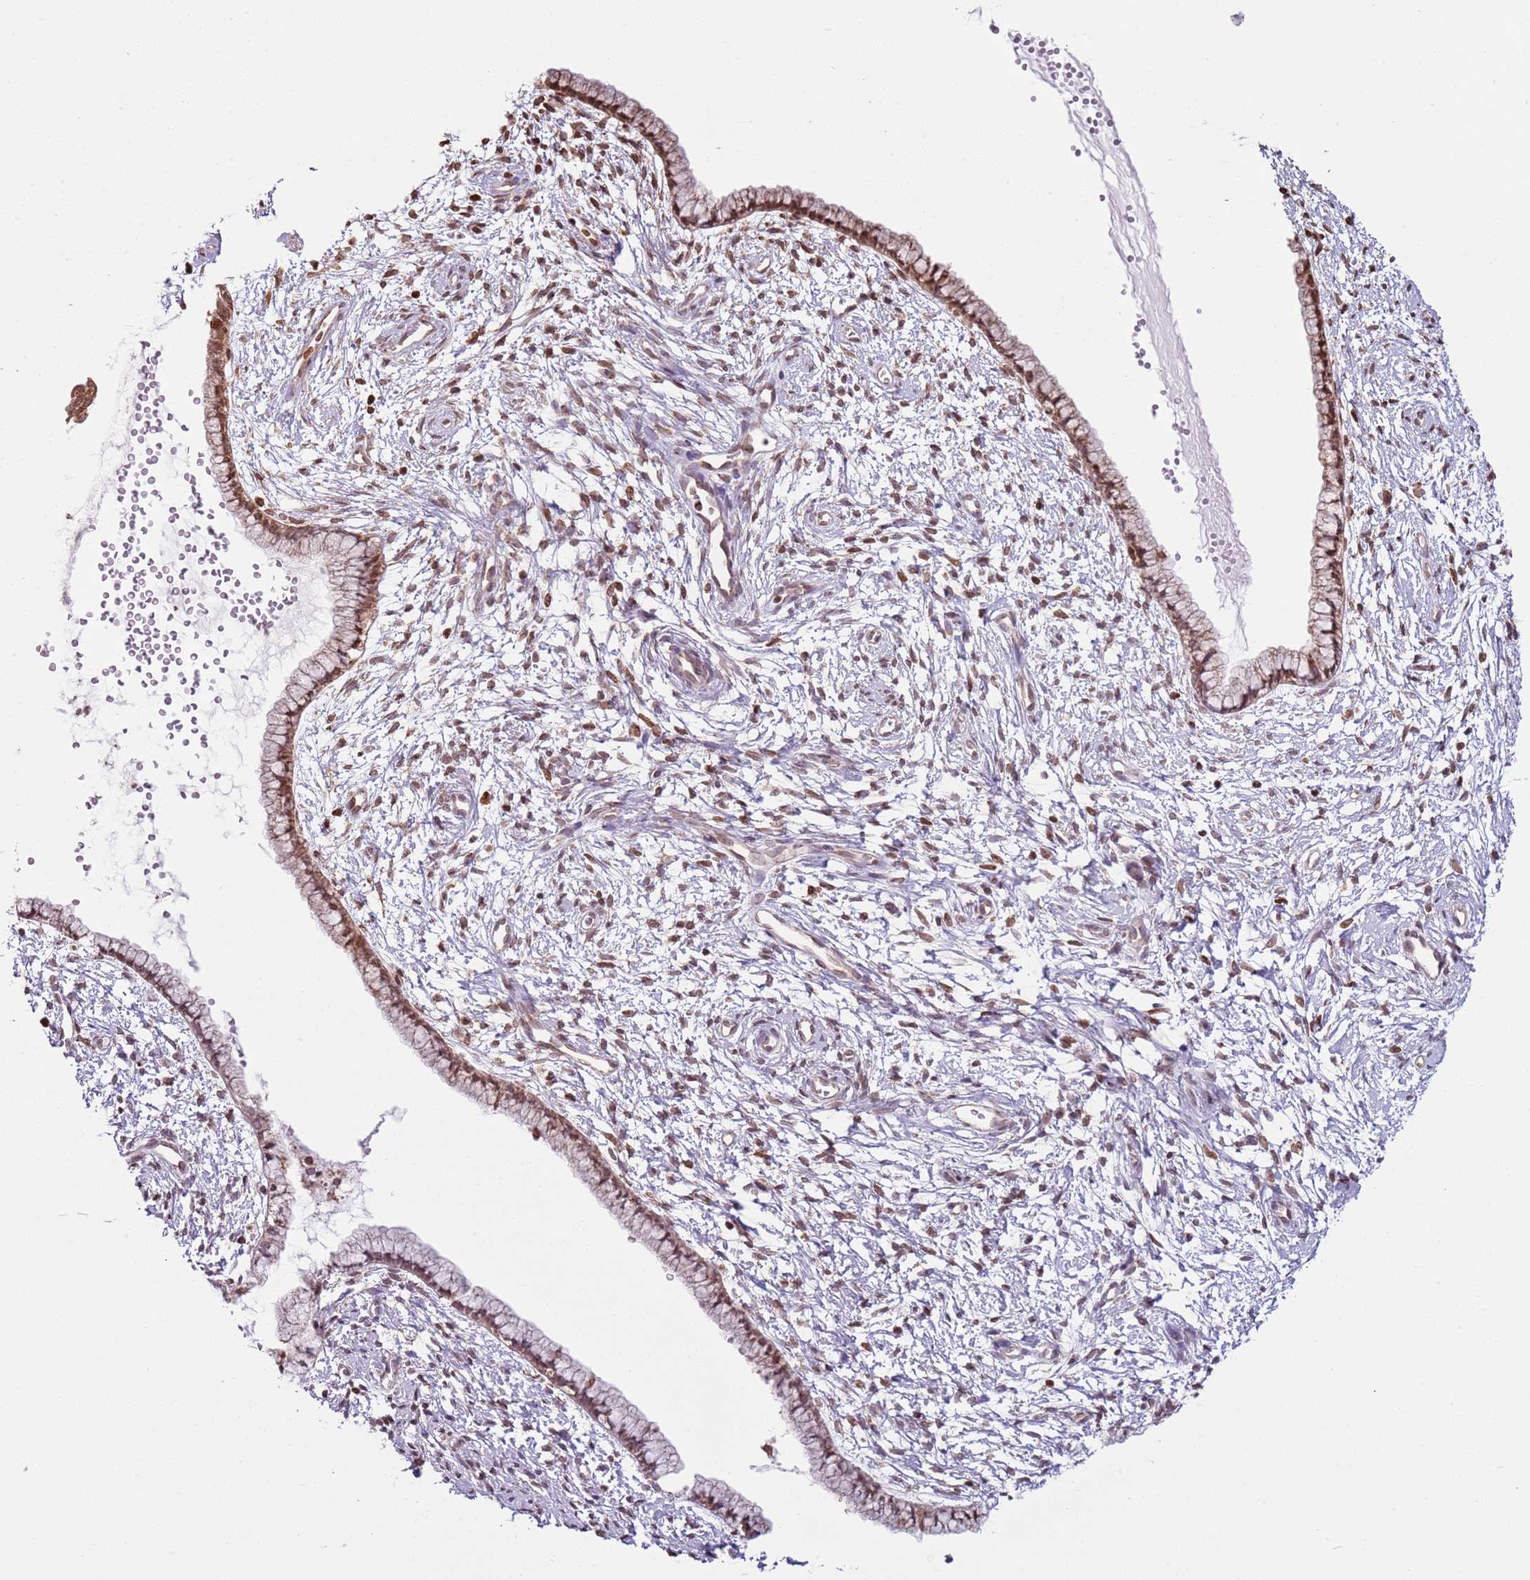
{"staining": {"intensity": "moderate", "quantity": ">75%", "location": "cytoplasmic/membranous,nuclear"}, "tissue": "cervix", "cell_type": "Glandular cells", "image_type": "normal", "snomed": [{"axis": "morphology", "description": "Normal tissue, NOS"}, {"axis": "topography", "description": "Cervix"}], "caption": "DAB immunohistochemical staining of normal human cervix shows moderate cytoplasmic/membranous,nuclear protein staining in approximately >75% of glandular cells.", "gene": "SCAF1", "patient": {"sex": "female", "age": 57}}